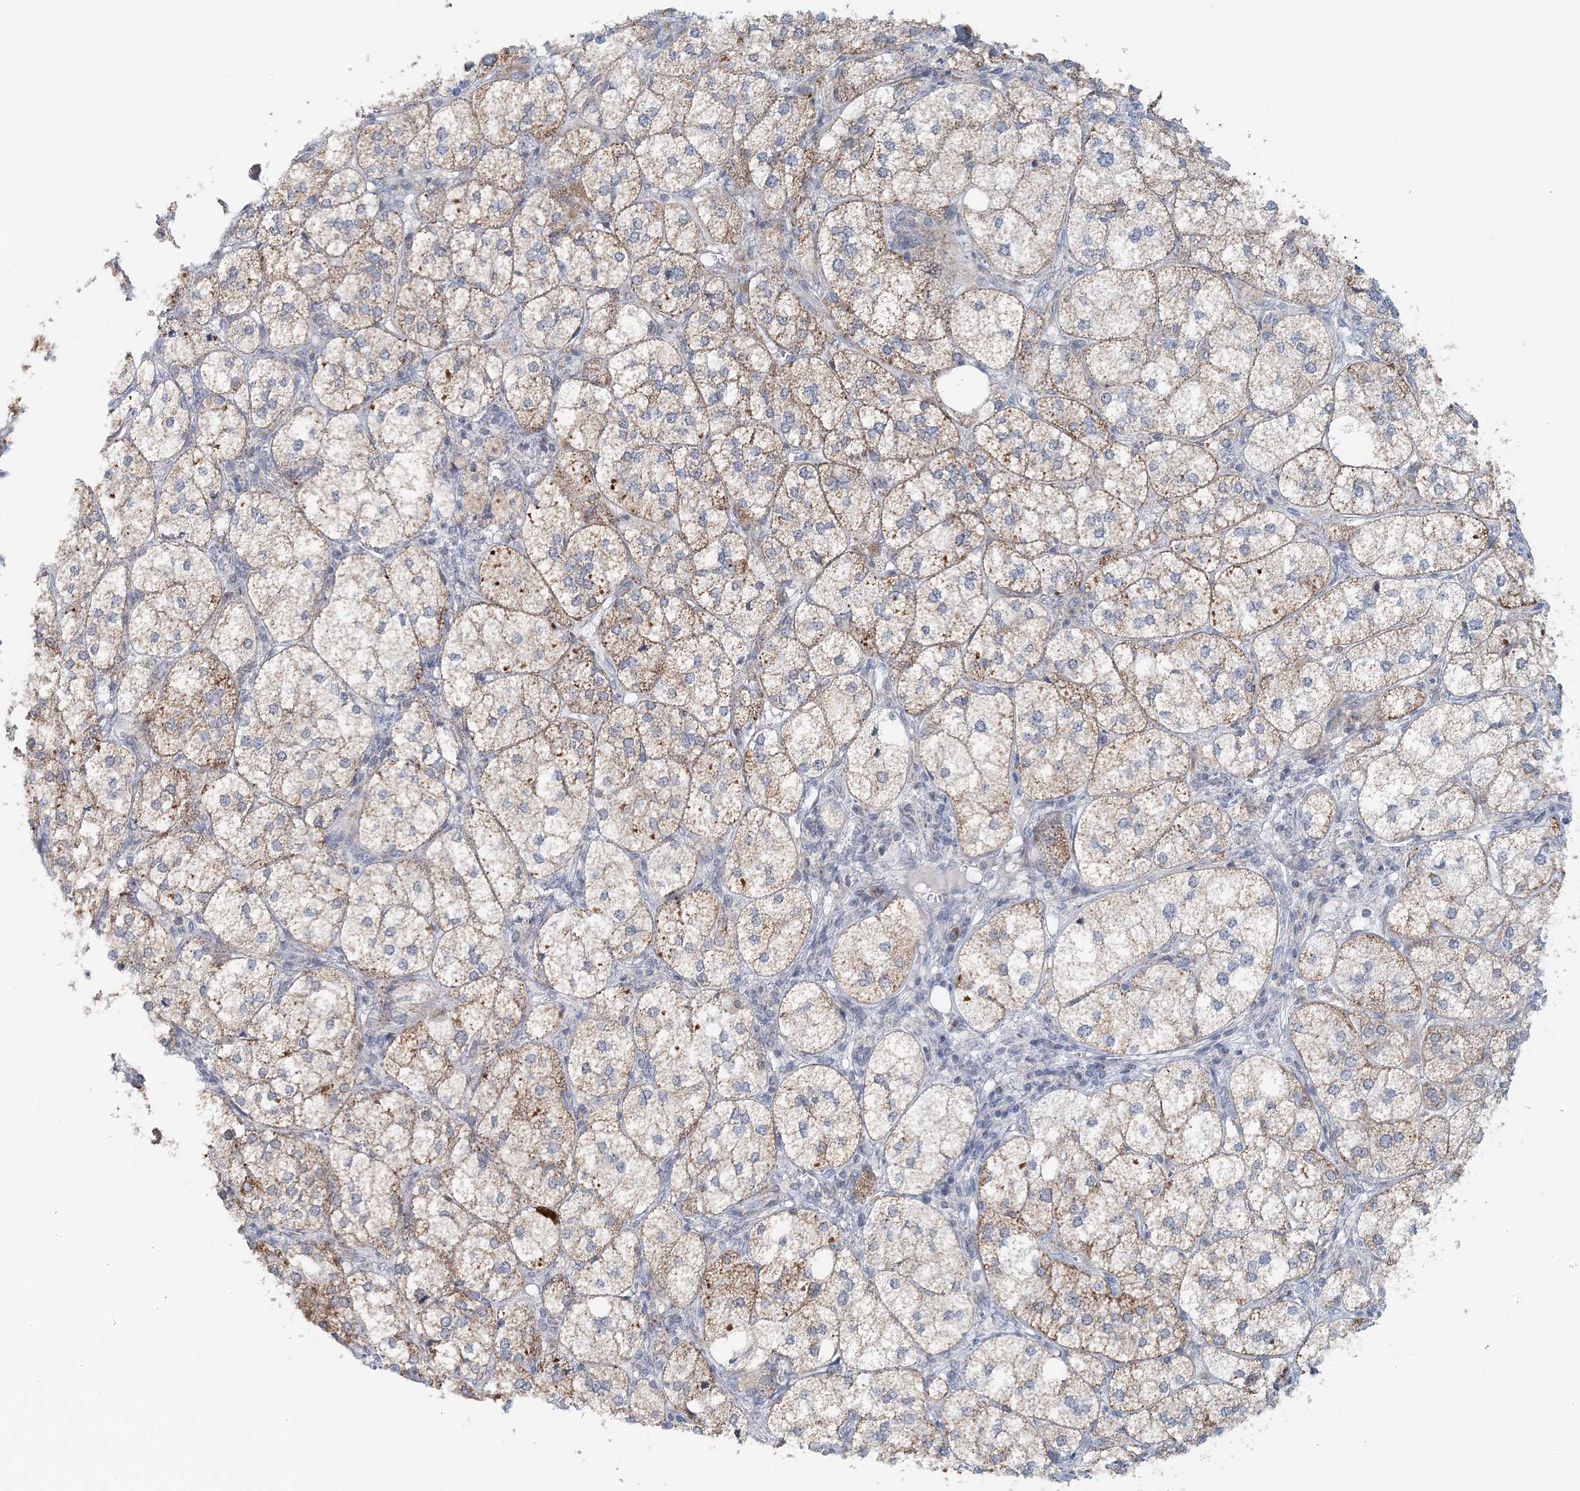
{"staining": {"intensity": "strong", "quantity": ">75%", "location": "cytoplasmic/membranous"}, "tissue": "adrenal gland", "cell_type": "Glandular cells", "image_type": "normal", "snomed": [{"axis": "morphology", "description": "Normal tissue, NOS"}, {"axis": "topography", "description": "Adrenal gland"}], "caption": "This micrograph displays IHC staining of unremarkable adrenal gland, with high strong cytoplasmic/membranous positivity in about >75% of glandular cells.", "gene": "RNF150", "patient": {"sex": "female", "age": 61}}